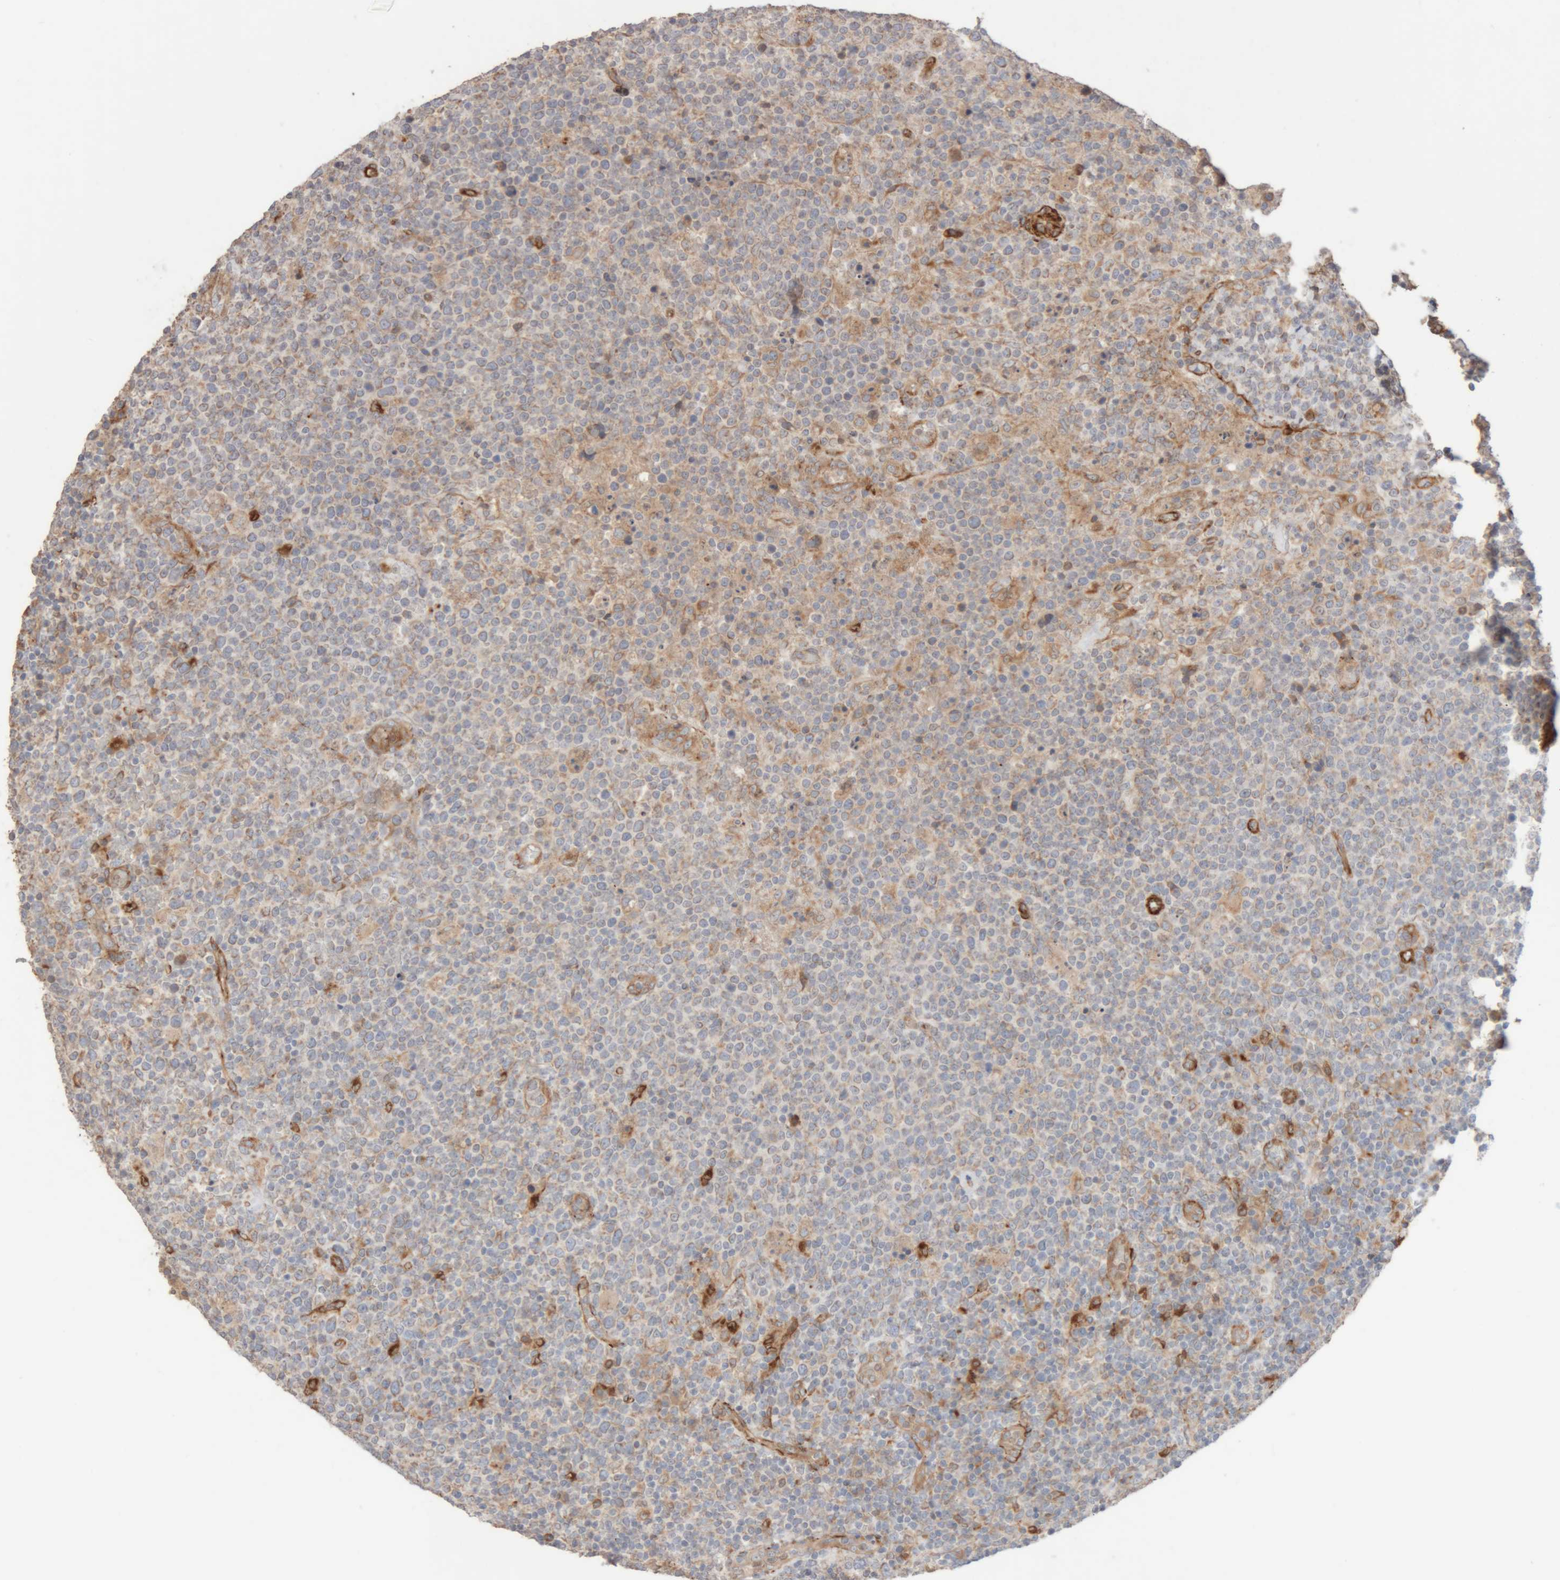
{"staining": {"intensity": "weak", "quantity": "<25%", "location": "cytoplasmic/membranous"}, "tissue": "lymphoma", "cell_type": "Tumor cells", "image_type": "cancer", "snomed": [{"axis": "morphology", "description": "Malignant lymphoma, non-Hodgkin's type, High grade"}, {"axis": "topography", "description": "Lymph node"}], "caption": "DAB immunohistochemical staining of human lymphoma demonstrates no significant positivity in tumor cells.", "gene": "RAB32", "patient": {"sex": "male", "age": 61}}